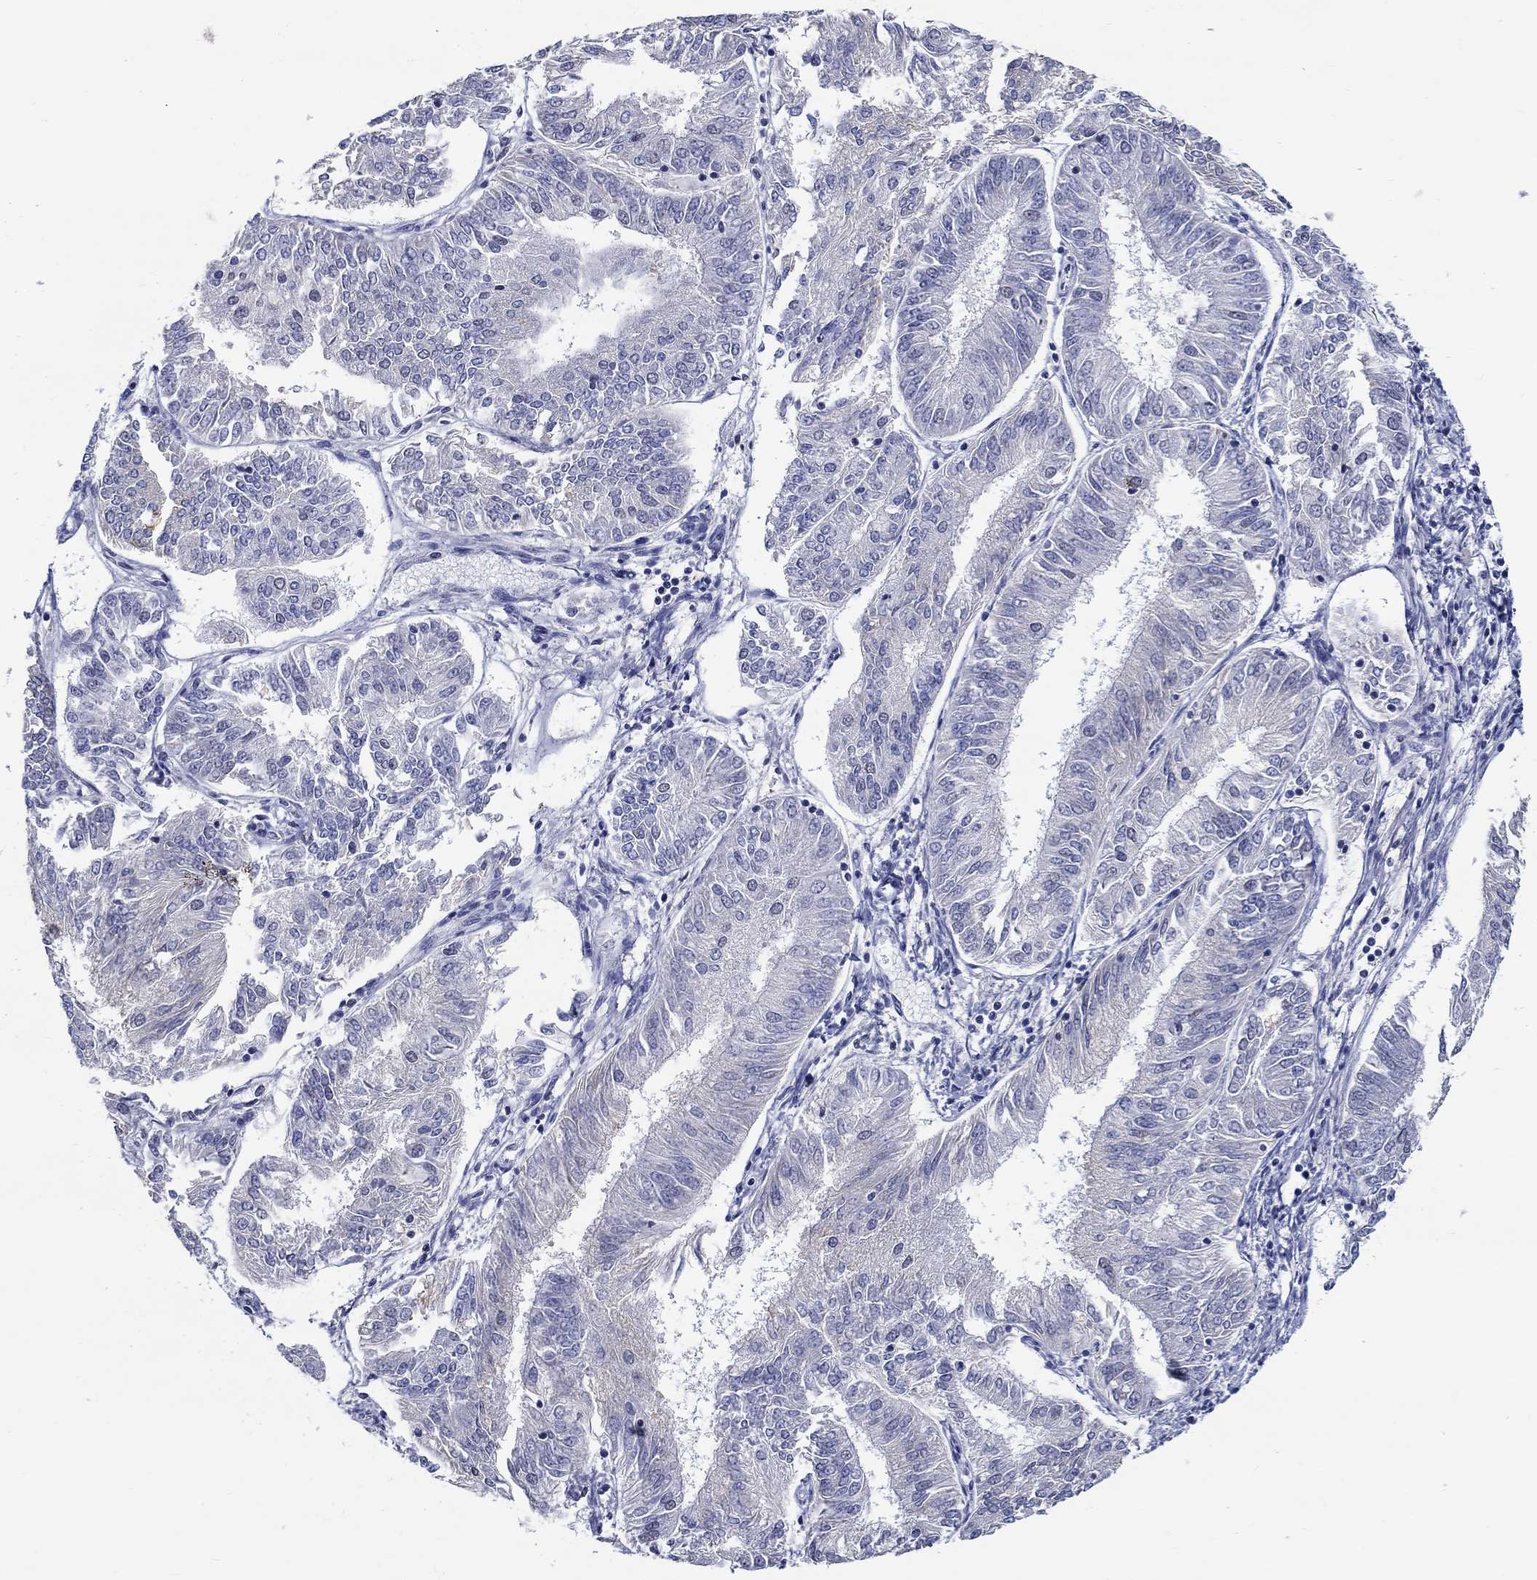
{"staining": {"intensity": "negative", "quantity": "none", "location": "none"}, "tissue": "endometrial cancer", "cell_type": "Tumor cells", "image_type": "cancer", "snomed": [{"axis": "morphology", "description": "Adenocarcinoma, NOS"}, {"axis": "topography", "description": "Endometrium"}], "caption": "The image exhibits no significant positivity in tumor cells of adenocarcinoma (endometrial).", "gene": "PDE1B", "patient": {"sex": "female", "age": 58}}